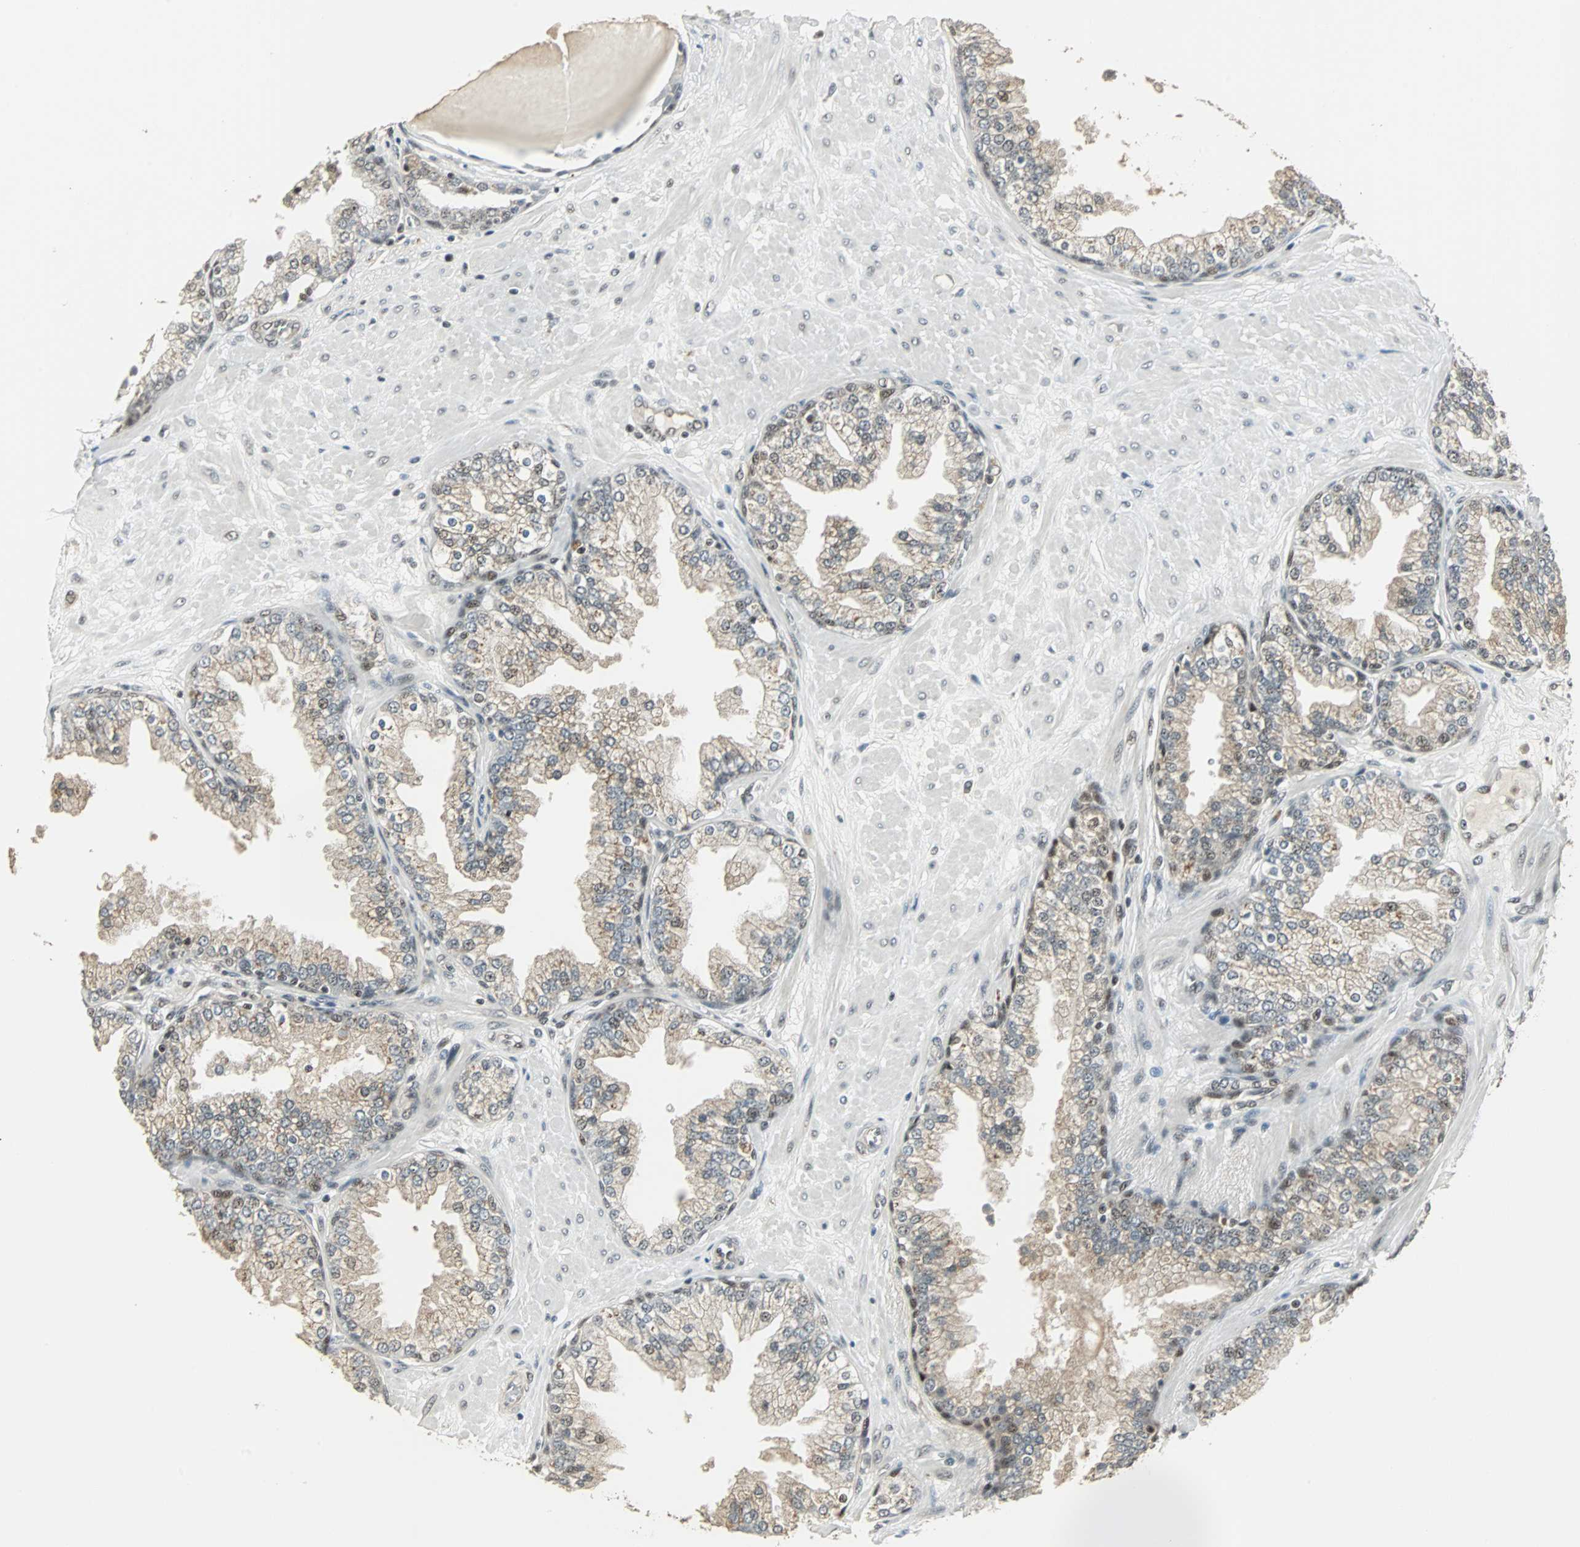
{"staining": {"intensity": "moderate", "quantity": ">75%", "location": "nuclear"}, "tissue": "prostate", "cell_type": "Glandular cells", "image_type": "normal", "snomed": [{"axis": "morphology", "description": "Normal tissue, NOS"}, {"axis": "topography", "description": "Prostate"}], "caption": "Protein staining reveals moderate nuclear expression in approximately >75% of glandular cells in unremarkable prostate.", "gene": "MED4", "patient": {"sex": "male", "age": 51}}